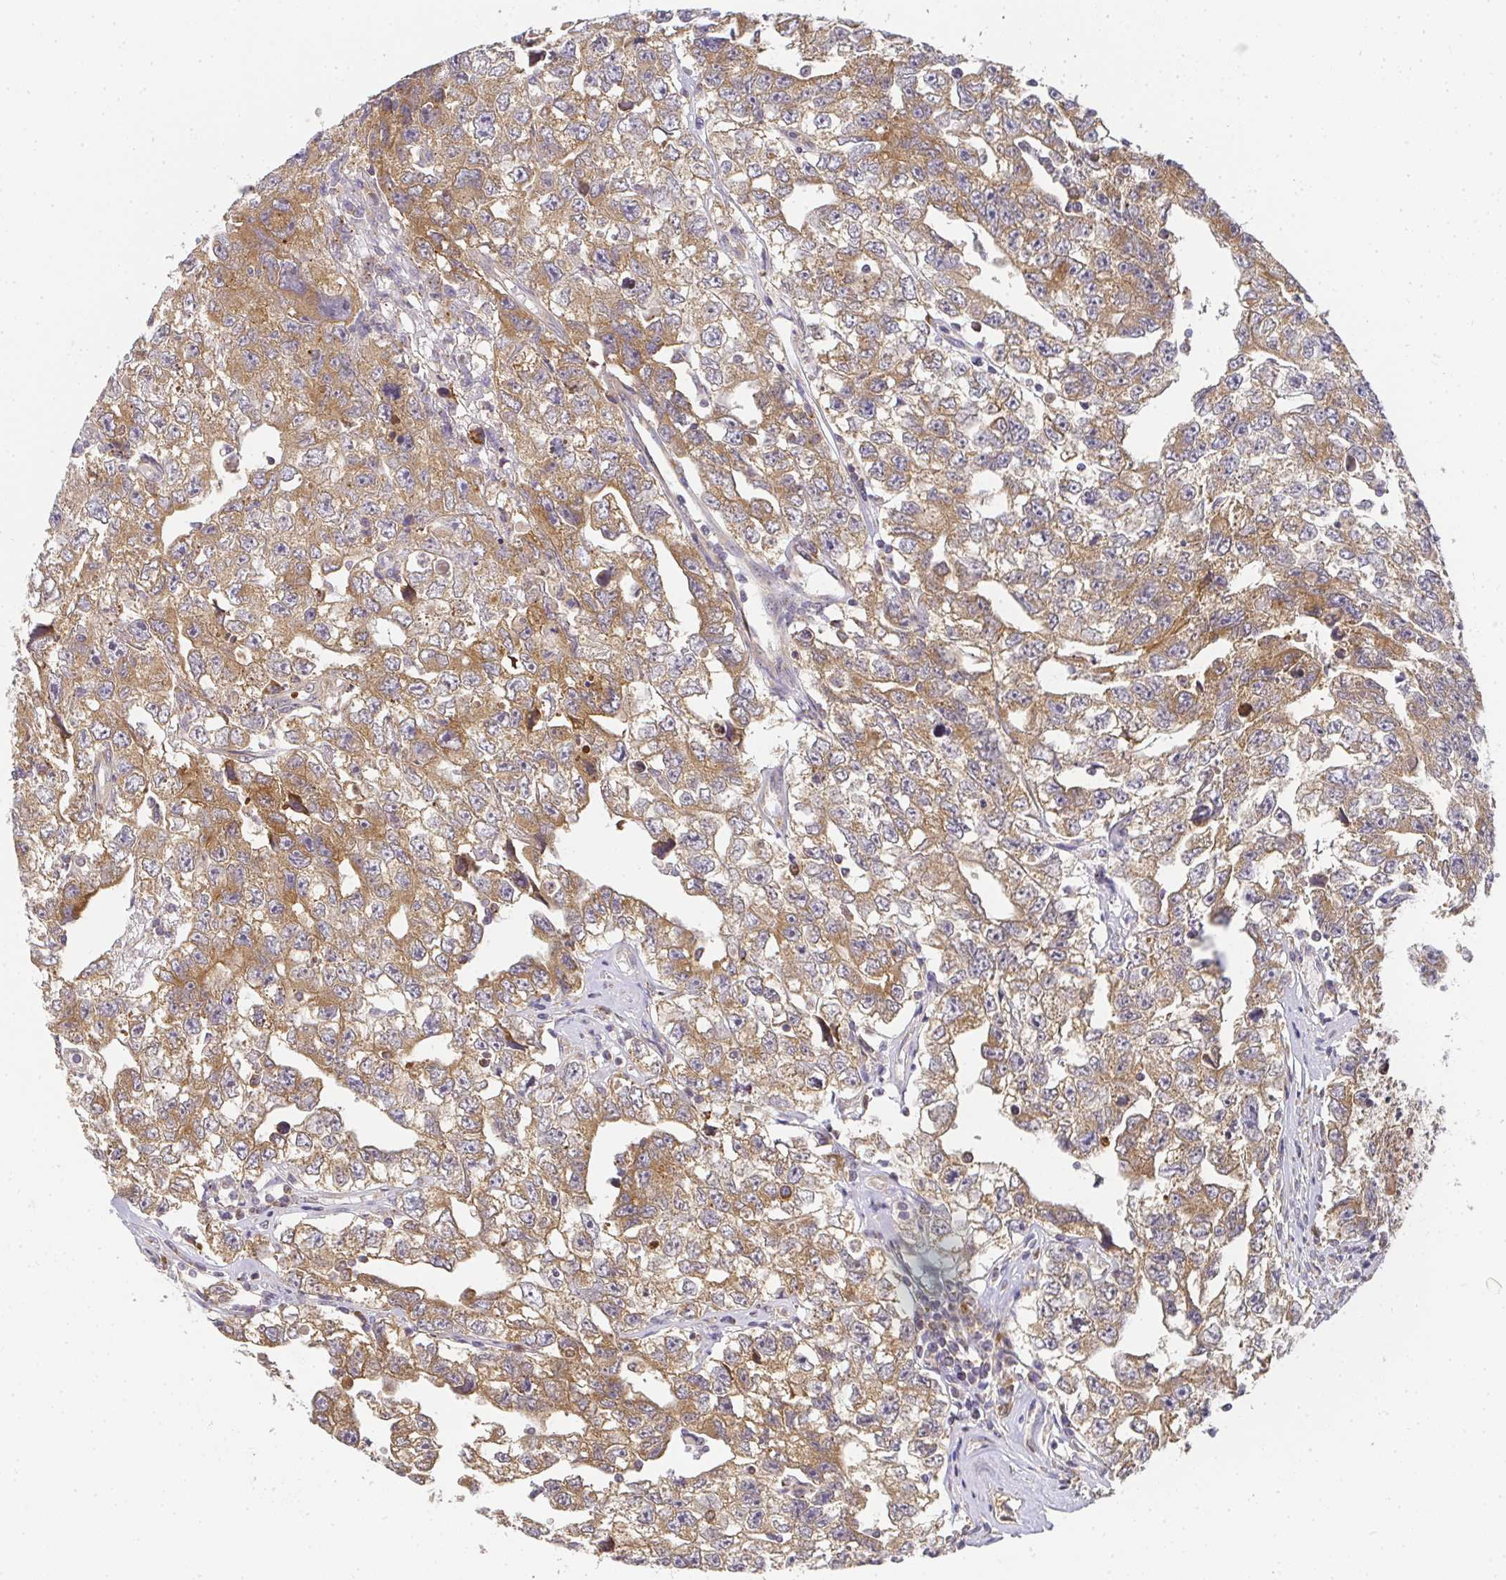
{"staining": {"intensity": "moderate", "quantity": ">75%", "location": "cytoplasmic/membranous"}, "tissue": "testis cancer", "cell_type": "Tumor cells", "image_type": "cancer", "snomed": [{"axis": "morphology", "description": "Carcinoma, Embryonal, NOS"}, {"axis": "topography", "description": "Testis"}], "caption": "An image of human testis cancer stained for a protein shows moderate cytoplasmic/membranous brown staining in tumor cells.", "gene": "SLC35B3", "patient": {"sex": "male", "age": 22}}